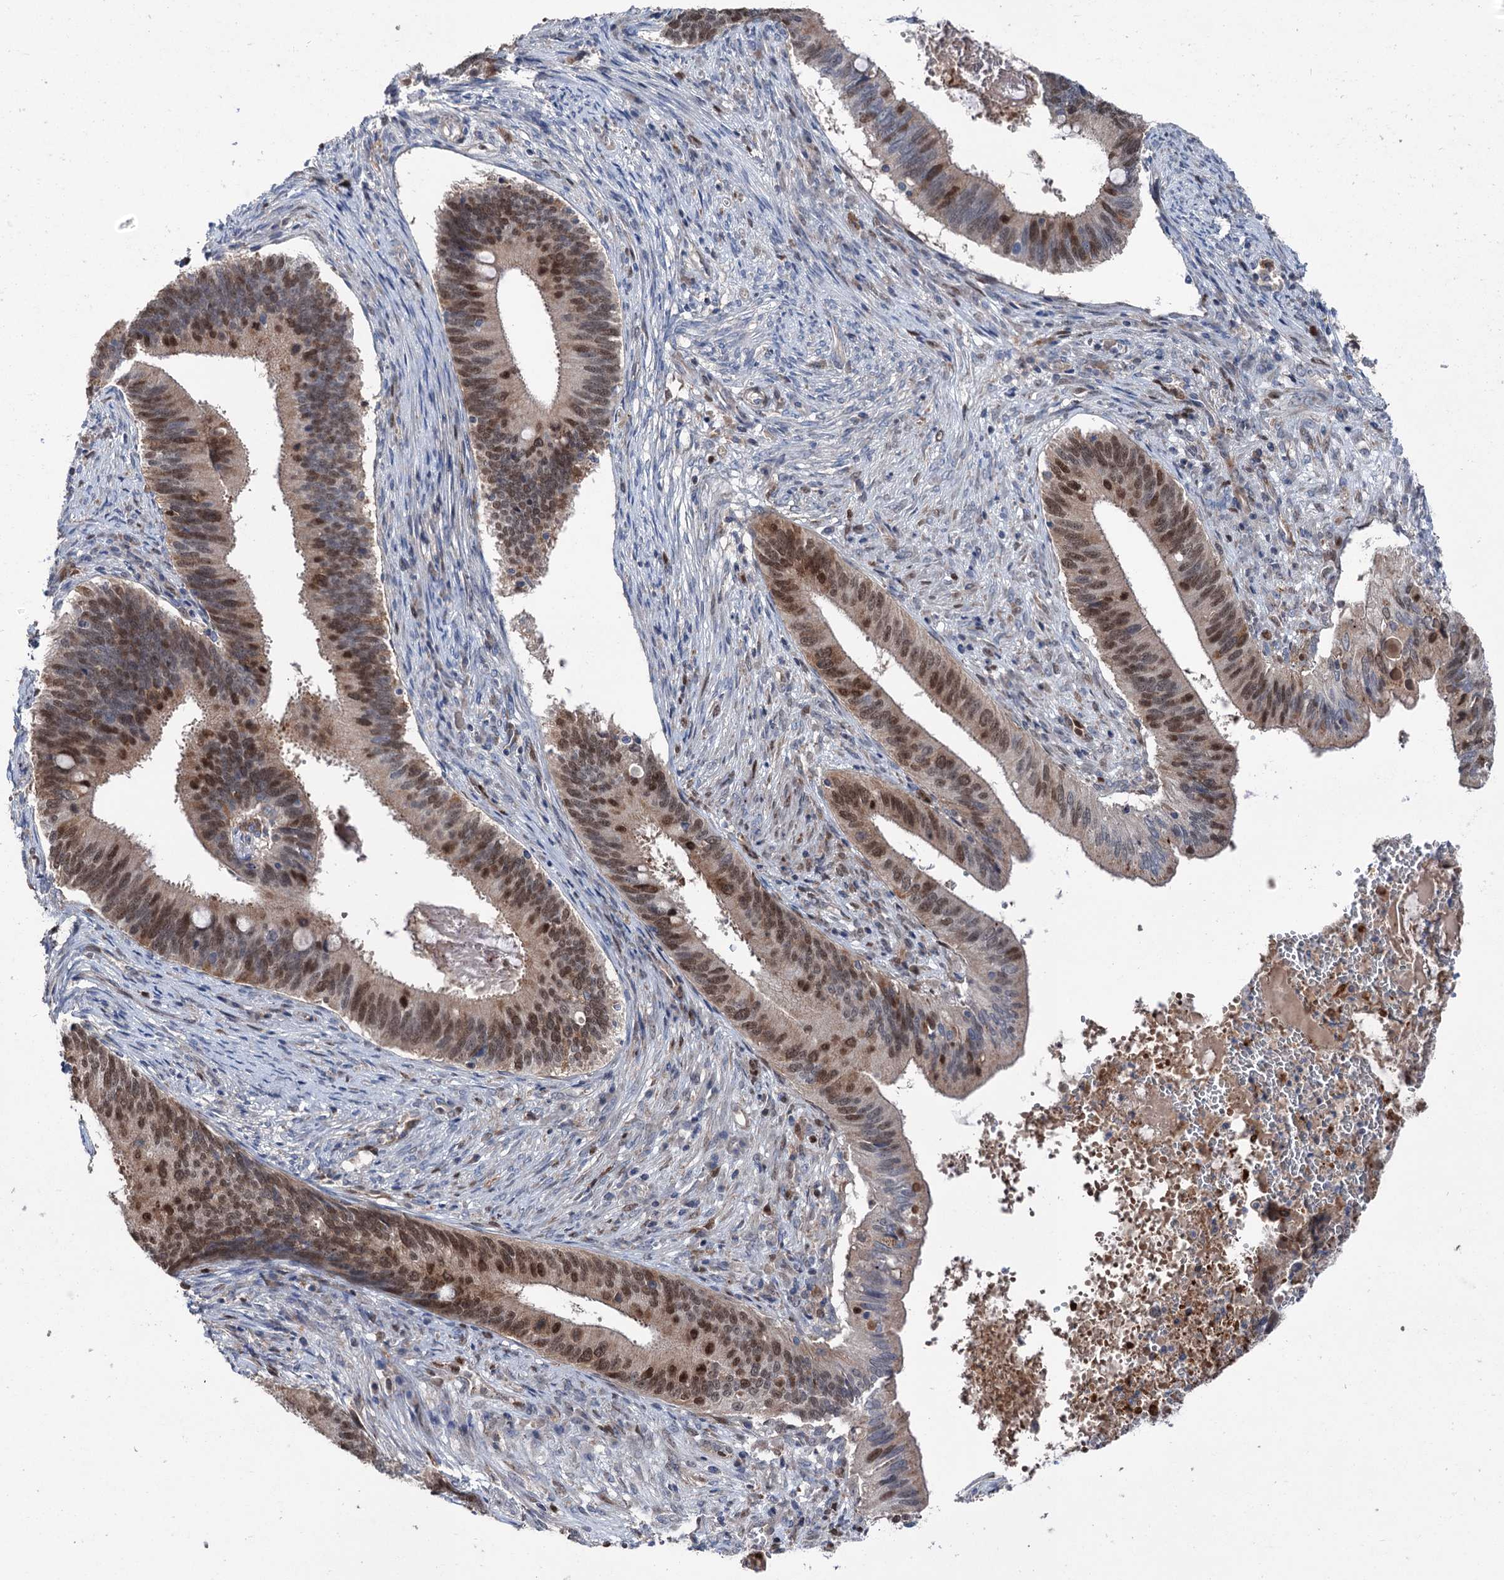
{"staining": {"intensity": "moderate", "quantity": ">75%", "location": "nuclear"}, "tissue": "cervical cancer", "cell_type": "Tumor cells", "image_type": "cancer", "snomed": [{"axis": "morphology", "description": "Adenocarcinoma, NOS"}, {"axis": "topography", "description": "Cervix"}], "caption": "Cervical adenocarcinoma tissue demonstrates moderate nuclear expression in about >75% of tumor cells, visualized by immunohistochemistry.", "gene": "NCAPD2", "patient": {"sex": "female", "age": 42}}